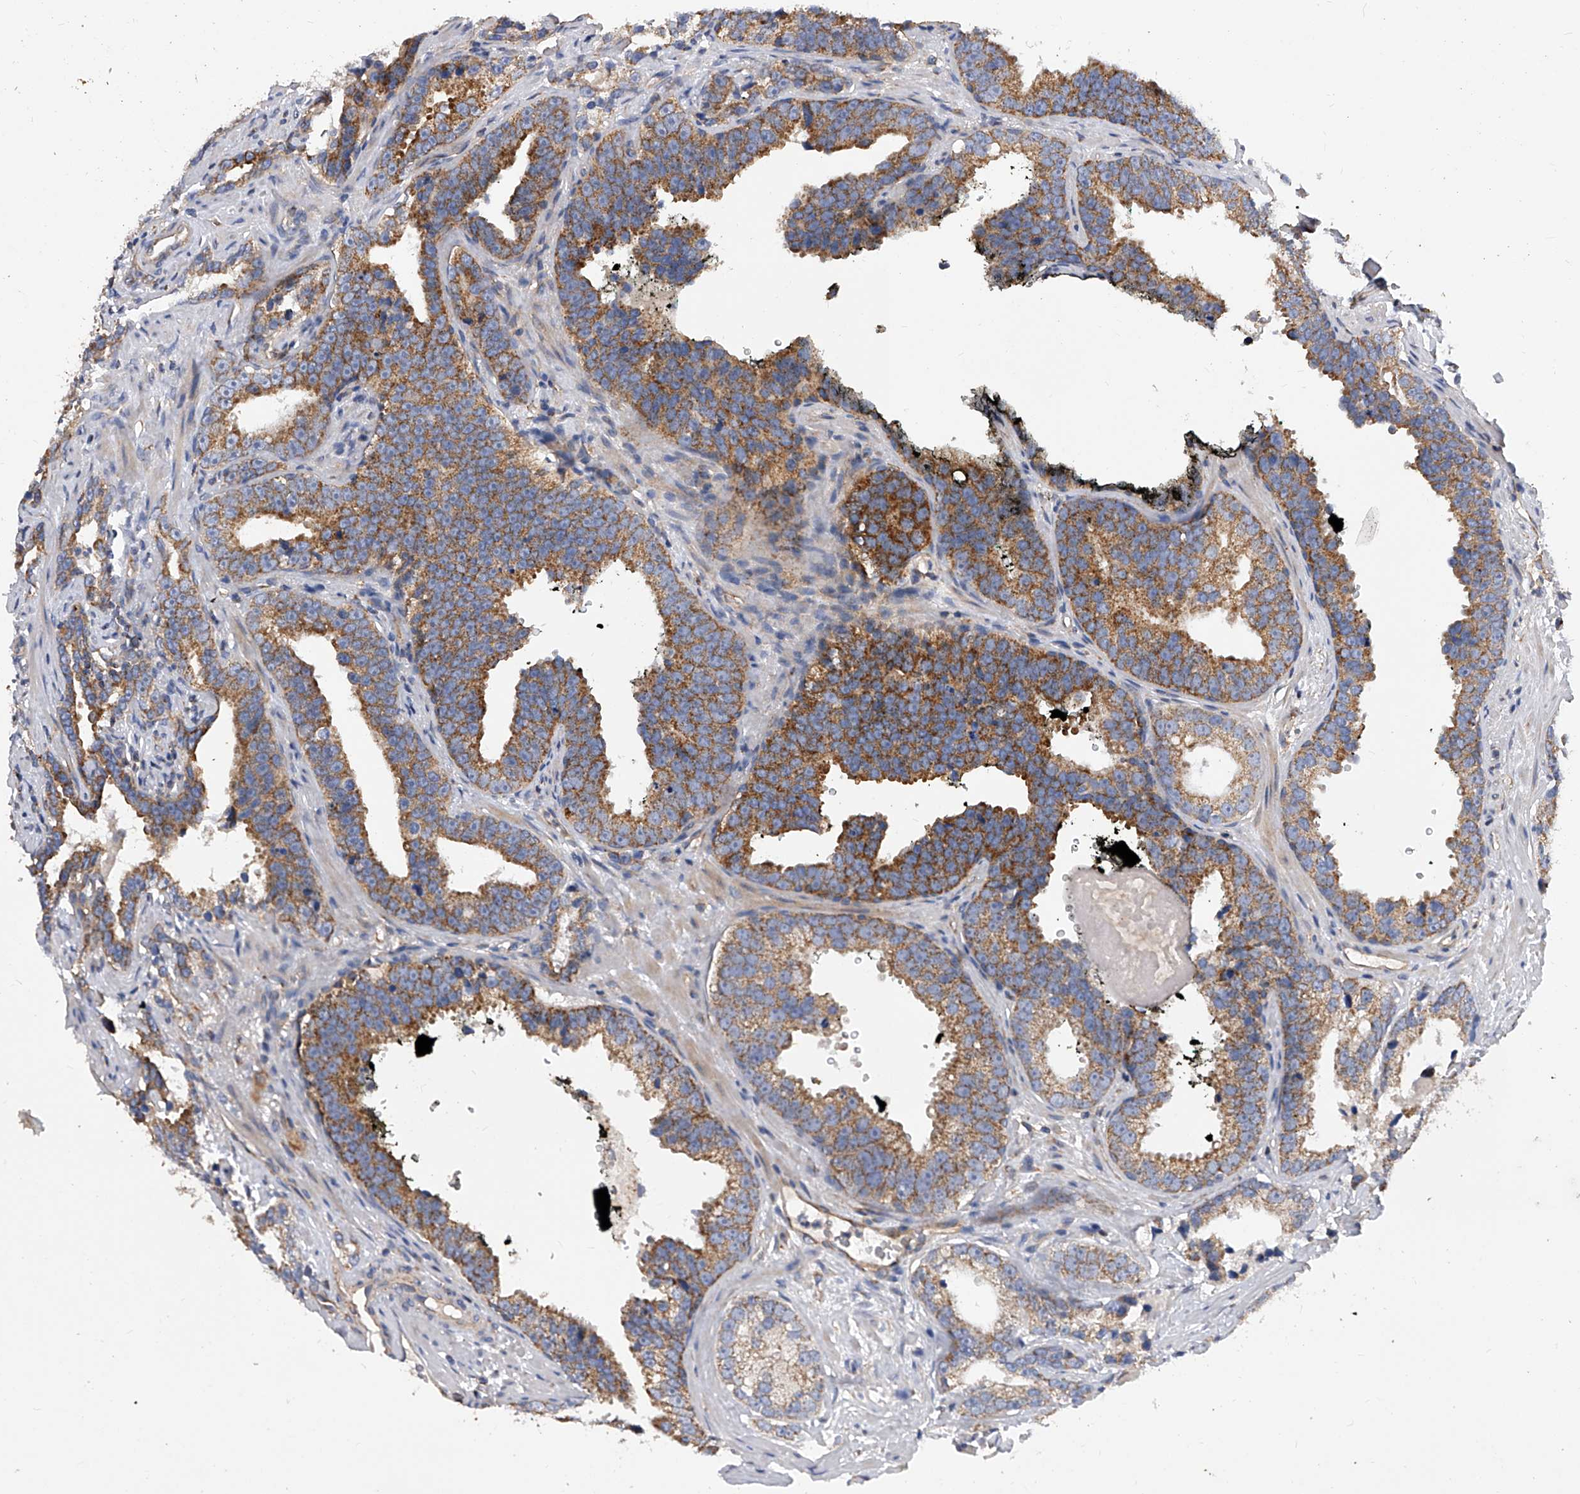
{"staining": {"intensity": "strong", "quantity": ">75%", "location": "cytoplasmic/membranous"}, "tissue": "prostate cancer", "cell_type": "Tumor cells", "image_type": "cancer", "snomed": [{"axis": "morphology", "description": "Adenocarcinoma, High grade"}, {"axis": "topography", "description": "Prostate"}], "caption": "Prostate high-grade adenocarcinoma tissue demonstrates strong cytoplasmic/membranous expression in approximately >75% of tumor cells Immunohistochemistry (ihc) stains the protein of interest in brown and the nuclei are stained blue.", "gene": "PDSS2", "patient": {"sex": "male", "age": 62}}